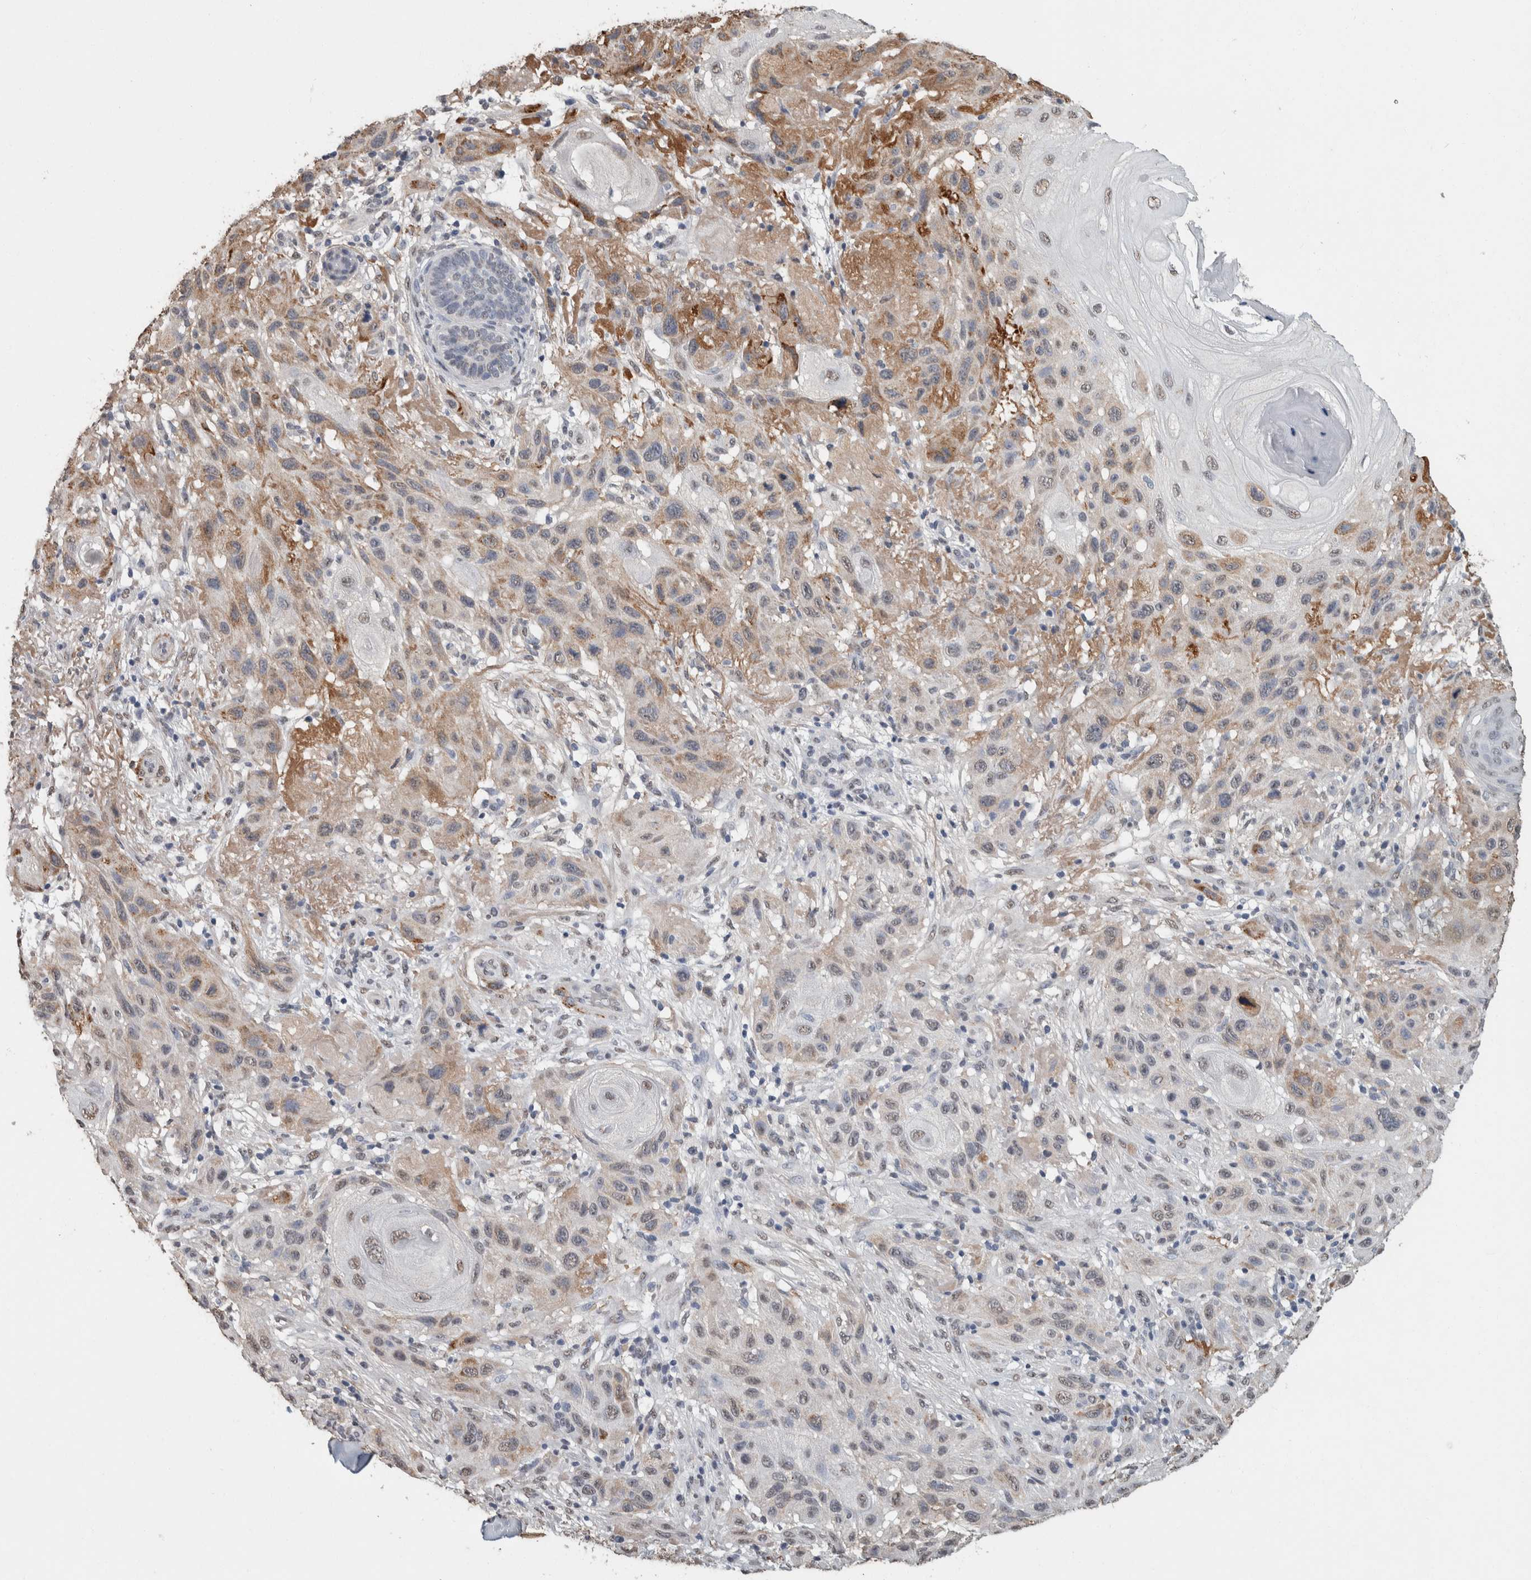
{"staining": {"intensity": "moderate", "quantity": "25%-75%", "location": "cytoplasmic/membranous"}, "tissue": "skin cancer", "cell_type": "Tumor cells", "image_type": "cancer", "snomed": [{"axis": "morphology", "description": "Normal tissue, NOS"}, {"axis": "morphology", "description": "Squamous cell carcinoma, NOS"}, {"axis": "topography", "description": "Skin"}], "caption": "Human skin cancer stained for a protein (brown) shows moderate cytoplasmic/membranous positive positivity in about 25%-75% of tumor cells.", "gene": "LTBP1", "patient": {"sex": "female", "age": 96}}